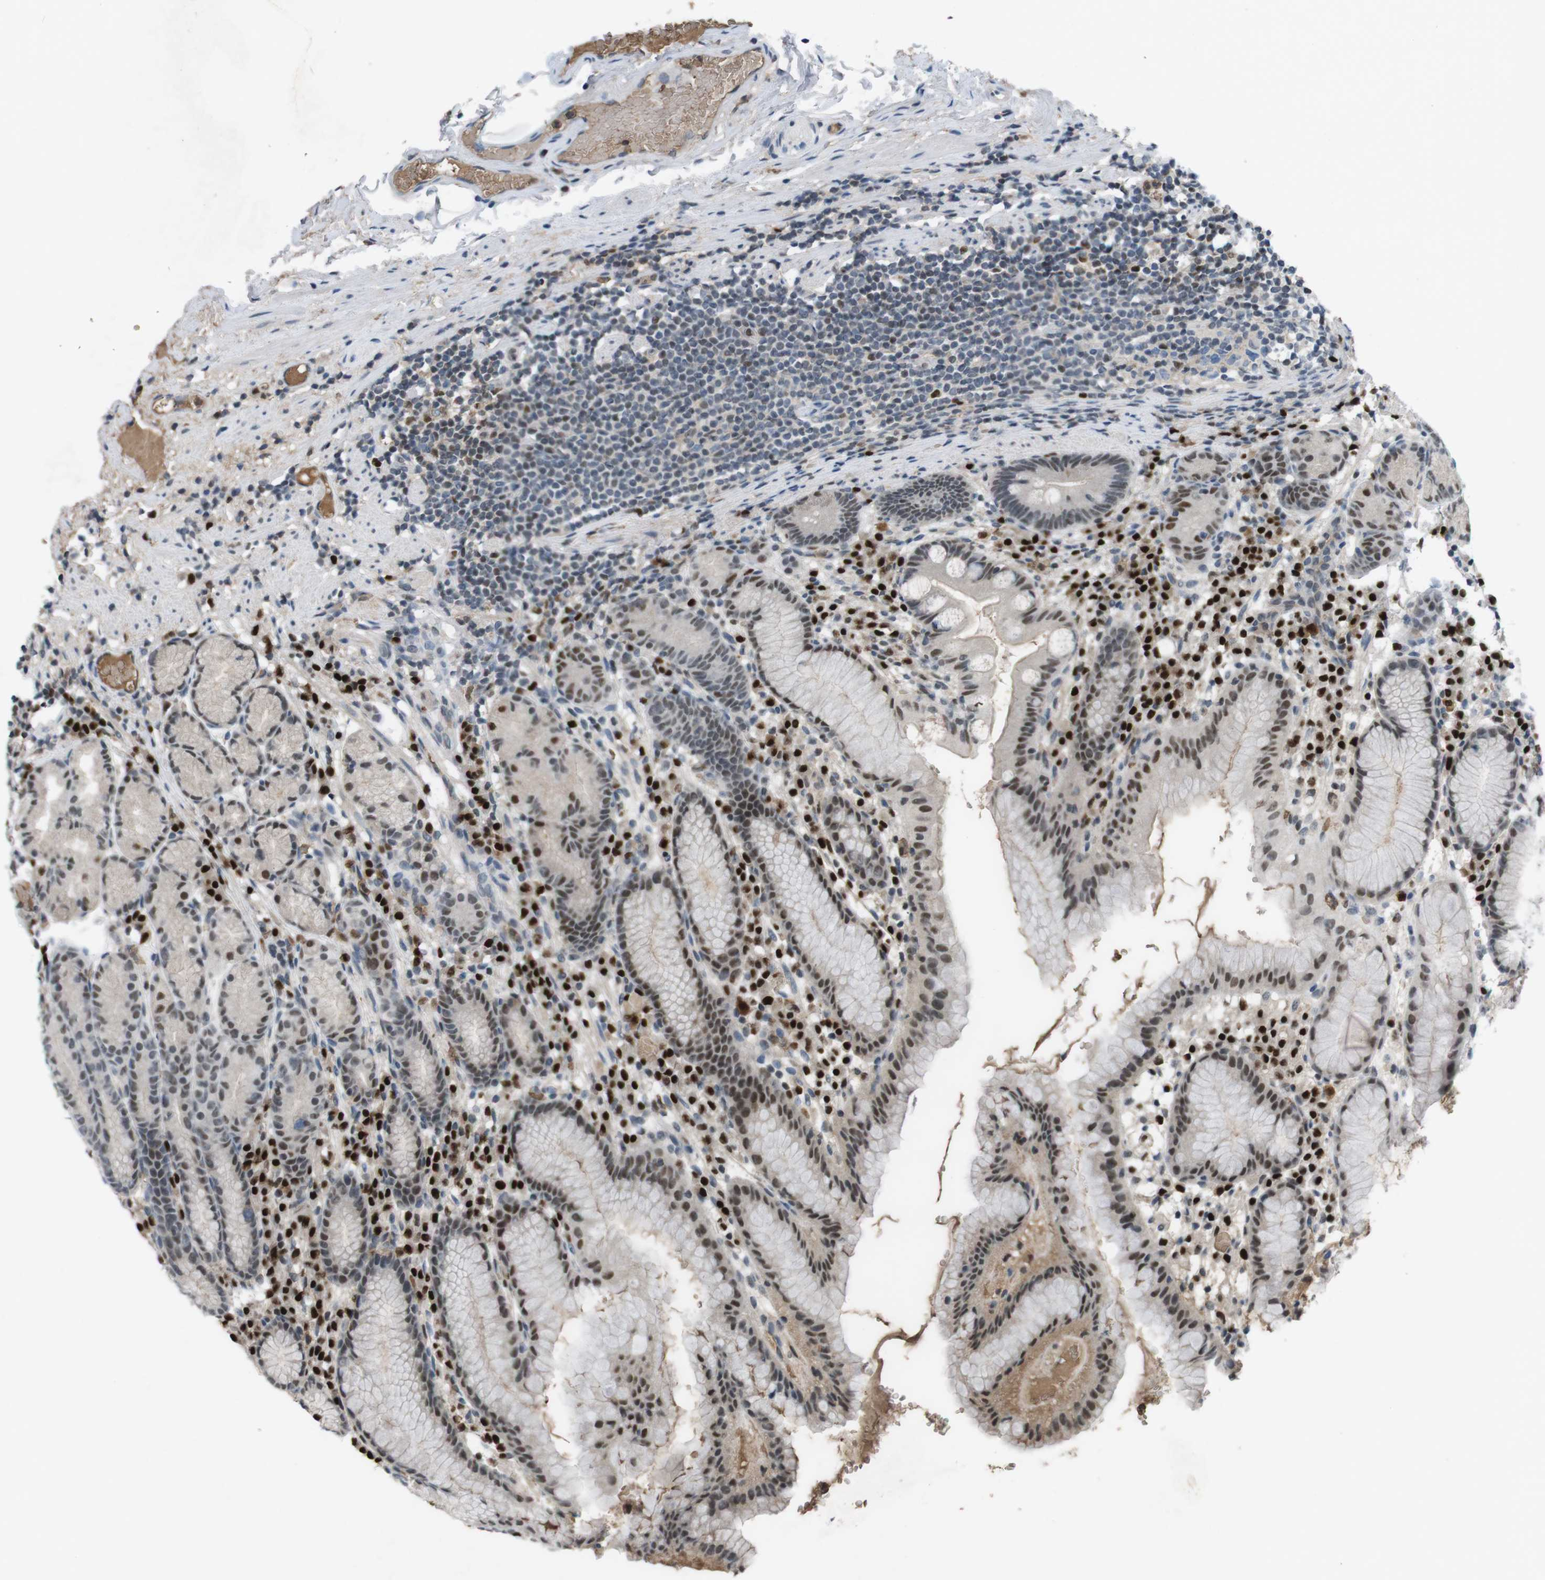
{"staining": {"intensity": "strong", "quantity": "25%-75%", "location": "nuclear"}, "tissue": "stomach", "cell_type": "Glandular cells", "image_type": "normal", "snomed": [{"axis": "morphology", "description": "Normal tissue, NOS"}, {"axis": "topography", "description": "Stomach, lower"}], "caption": "Strong nuclear staining for a protein is identified in approximately 25%-75% of glandular cells of normal stomach using immunohistochemistry (IHC).", "gene": "SUB1", "patient": {"sex": "male", "age": 52}}